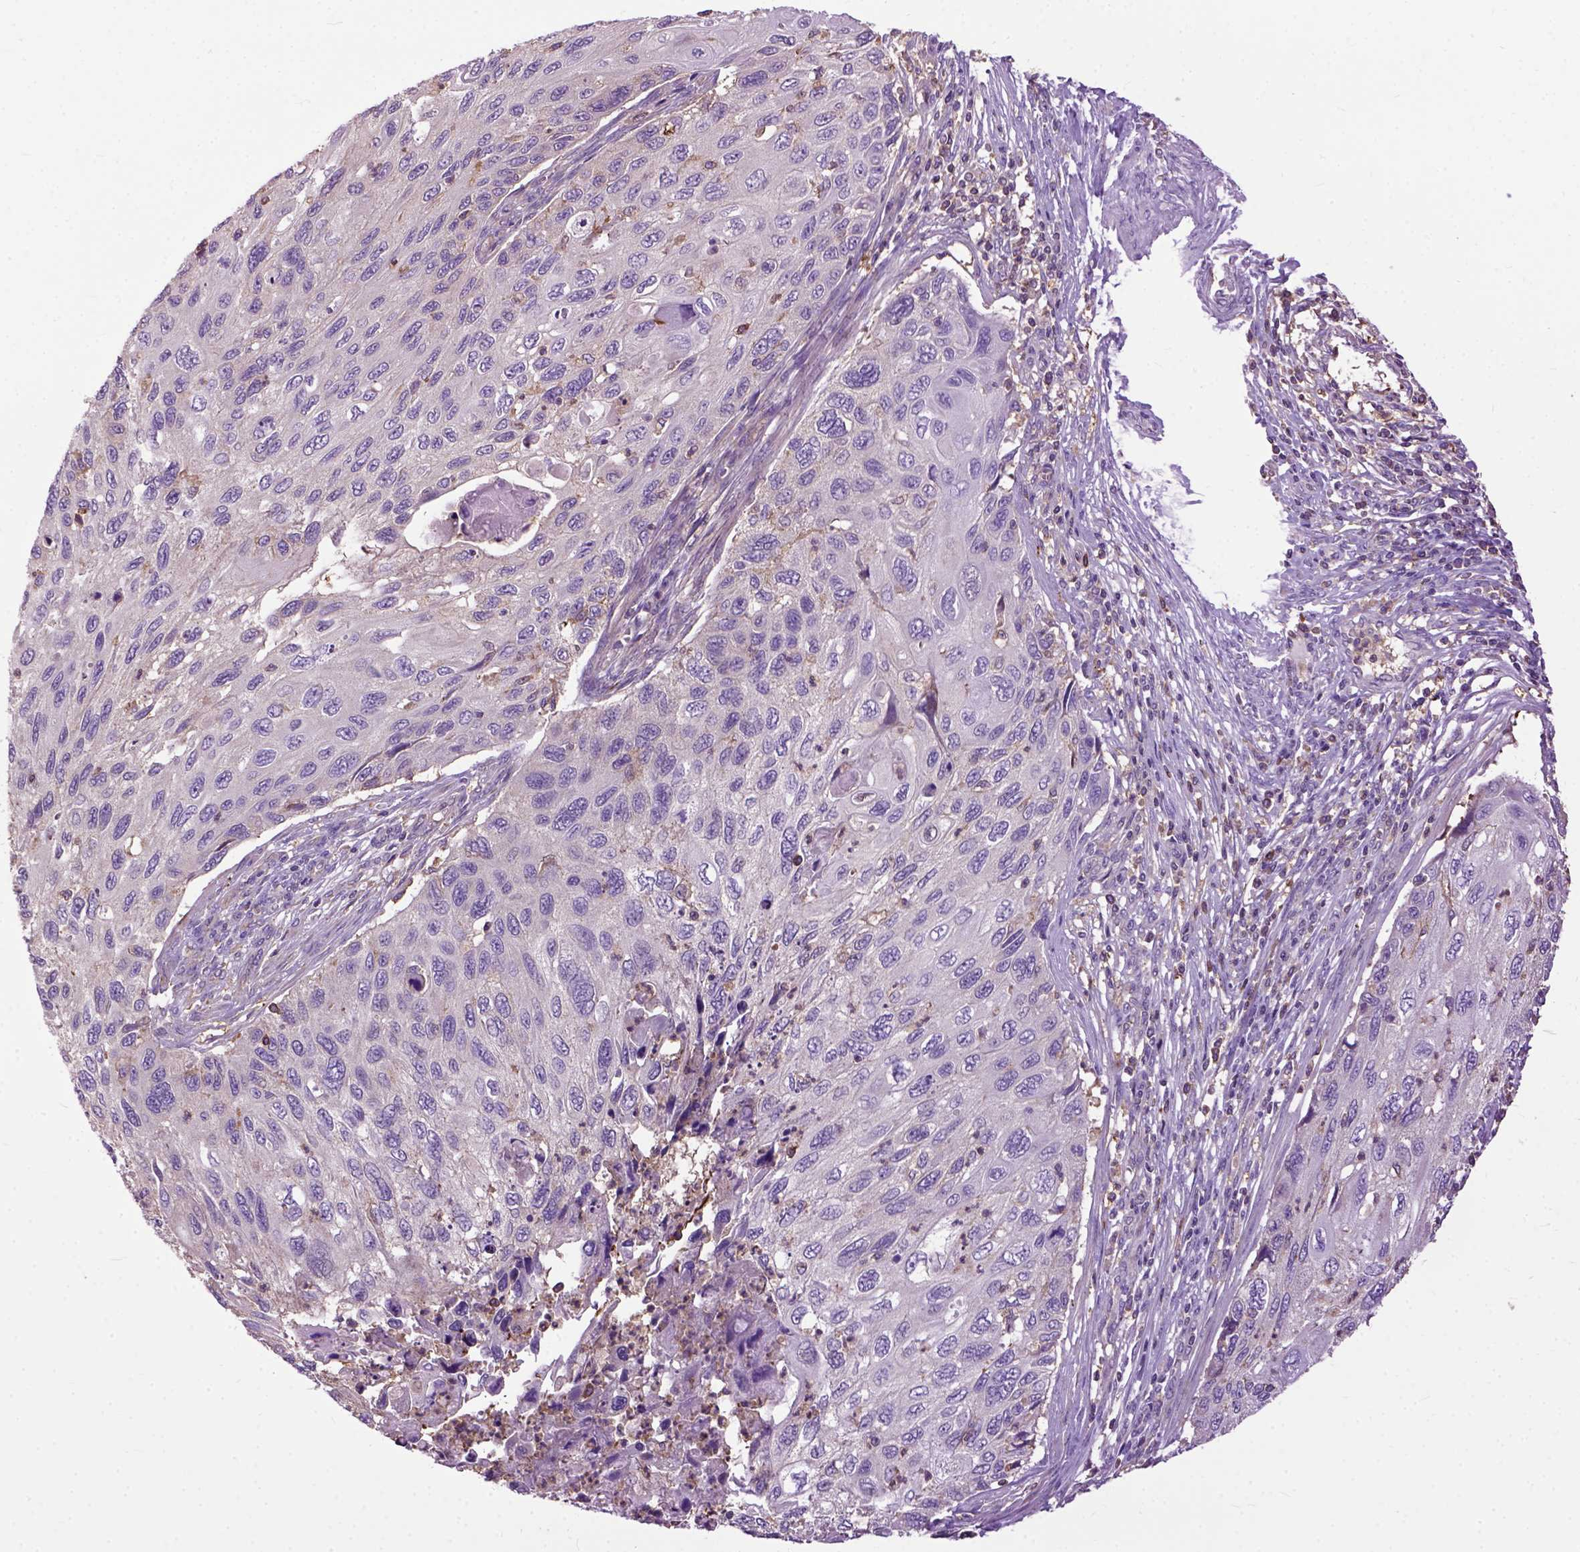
{"staining": {"intensity": "negative", "quantity": "none", "location": "none"}, "tissue": "cervical cancer", "cell_type": "Tumor cells", "image_type": "cancer", "snomed": [{"axis": "morphology", "description": "Squamous cell carcinoma, NOS"}, {"axis": "topography", "description": "Cervix"}], "caption": "This is an immunohistochemistry histopathology image of human cervical cancer. There is no positivity in tumor cells.", "gene": "NAMPT", "patient": {"sex": "female", "age": 70}}